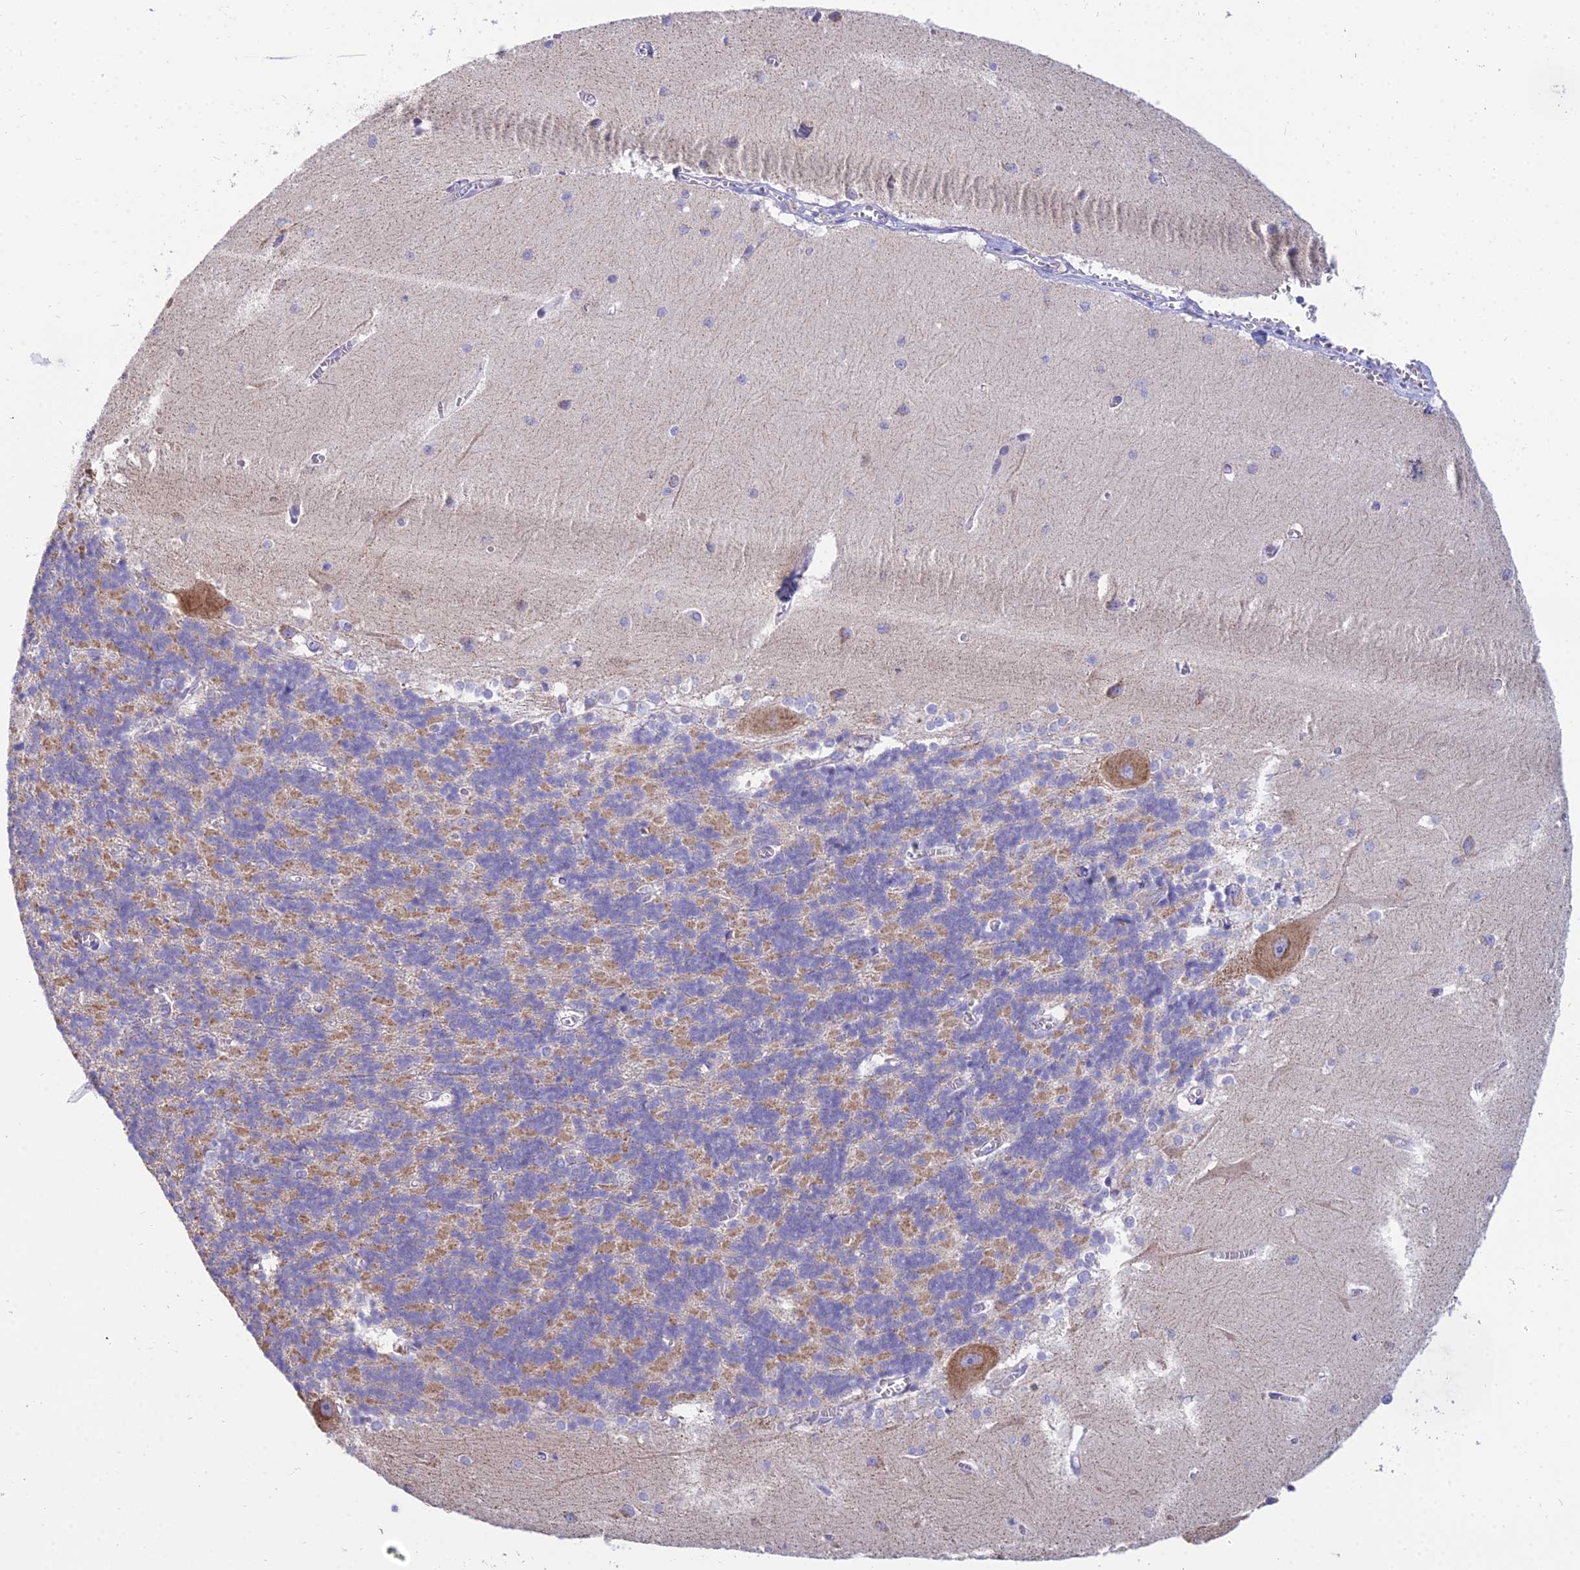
{"staining": {"intensity": "weak", "quantity": "25%-75%", "location": "cytoplasmic/membranous"}, "tissue": "cerebellum", "cell_type": "Cells in granular layer", "image_type": "normal", "snomed": [{"axis": "morphology", "description": "Normal tissue, NOS"}, {"axis": "topography", "description": "Cerebellum"}], "caption": "IHC of unremarkable cerebellum displays low levels of weak cytoplasmic/membranous expression in about 25%-75% of cells in granular layer.", "gene": "CFAP206", "patient": {"sex": "male", "age": 37}}